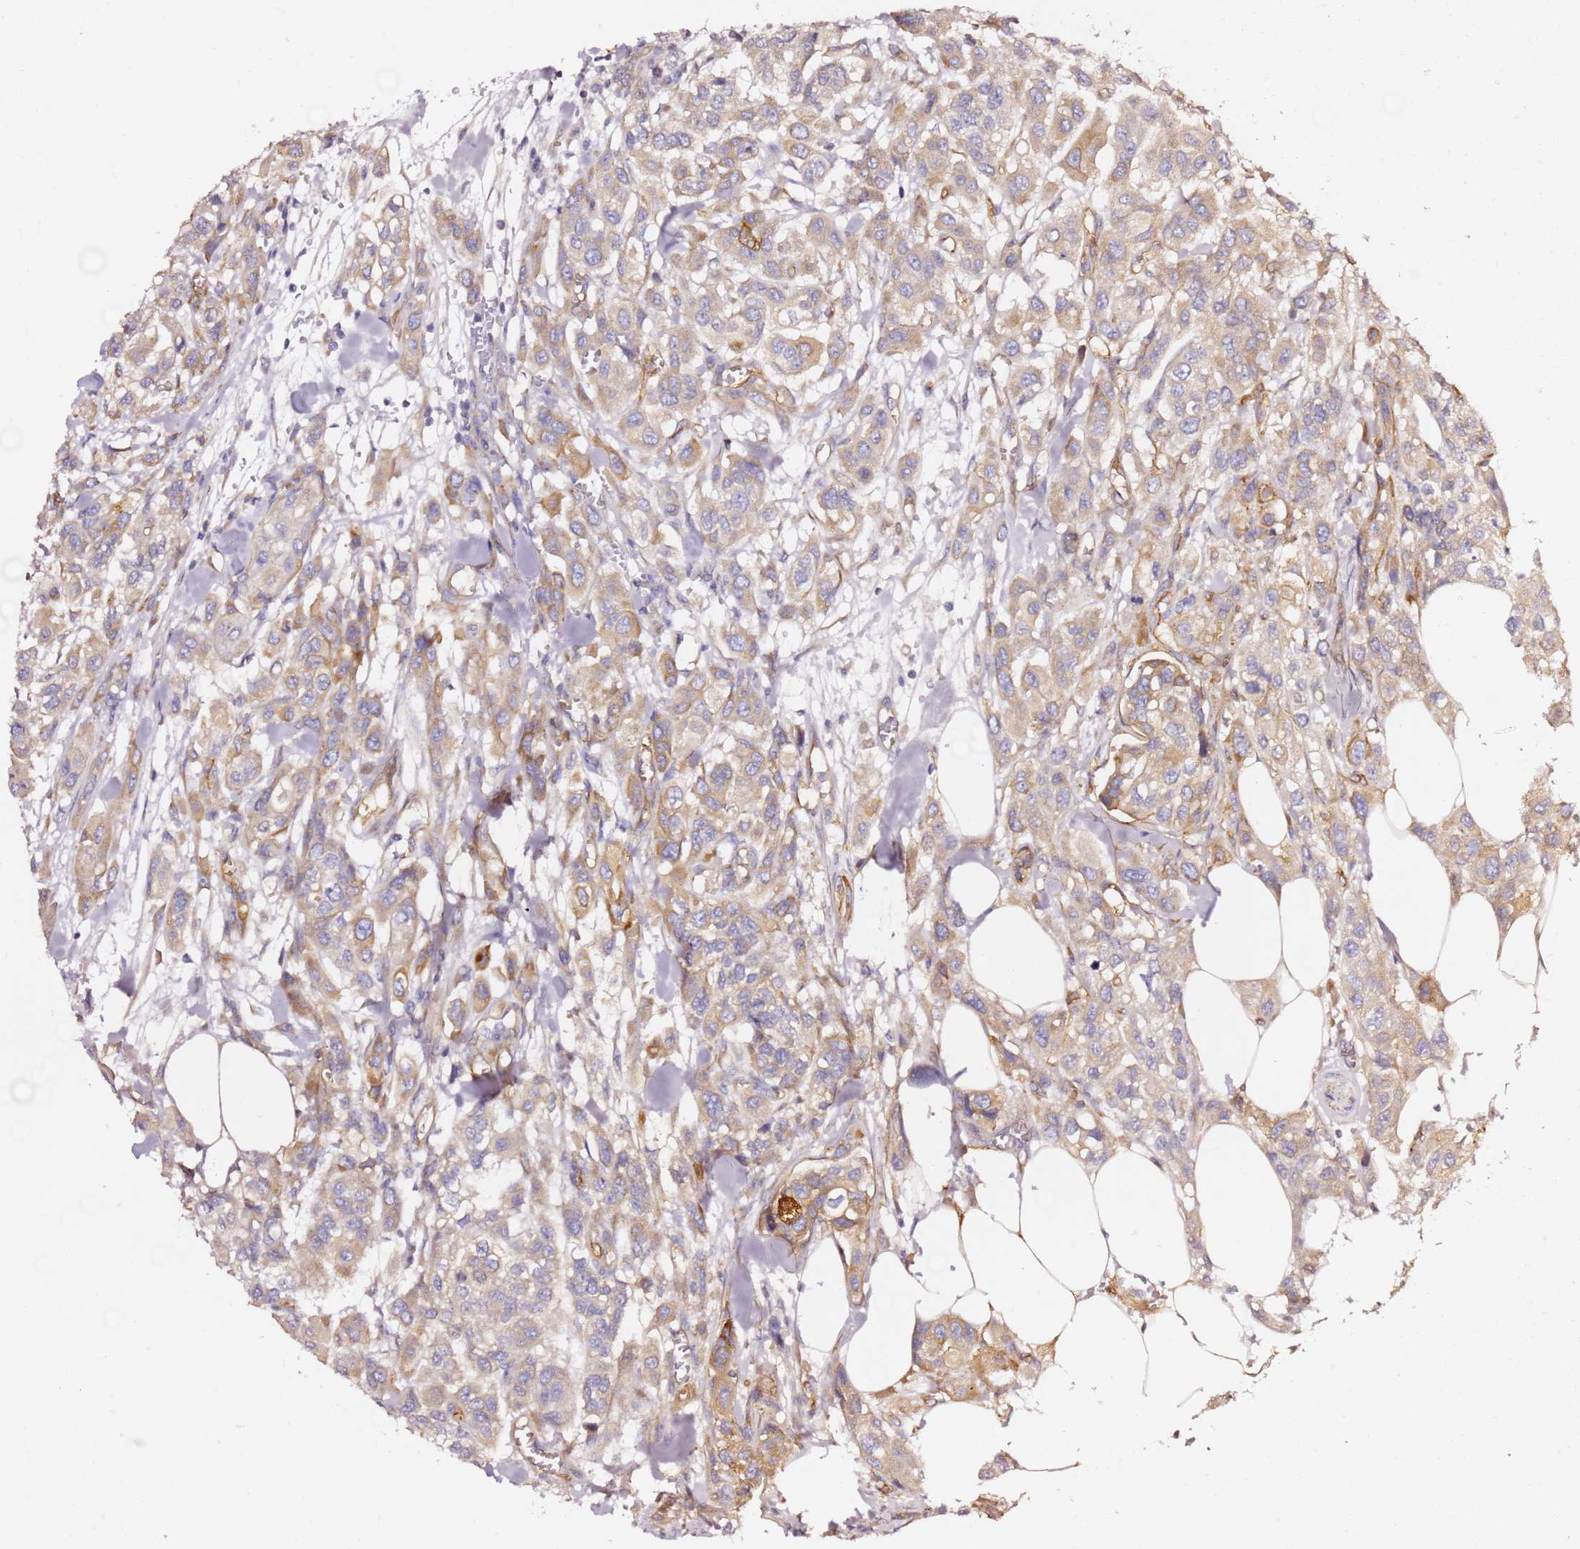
{"staining": {"intensity": "weak", "quantity": ">75%", "location": "cytoplasmic/membranous"}, "tissue": "urothelial cancer", "cell_type": "Tumor cells", "image_type": "cancer", "snomed": [{"axis": "morphology", "description": "Urothelial carcinoma, High grade"}, {"axis": "topography", "description": "Urinary bladder"}], "caption": "Approximately >75% of tumor cells in human urothelial cancer show weak cytoplasmic/membranous protein expression as visualized by brown immunohistochemical staining.", "gene": "KIF7", "patient": {"sex": "male", "age": 67}}